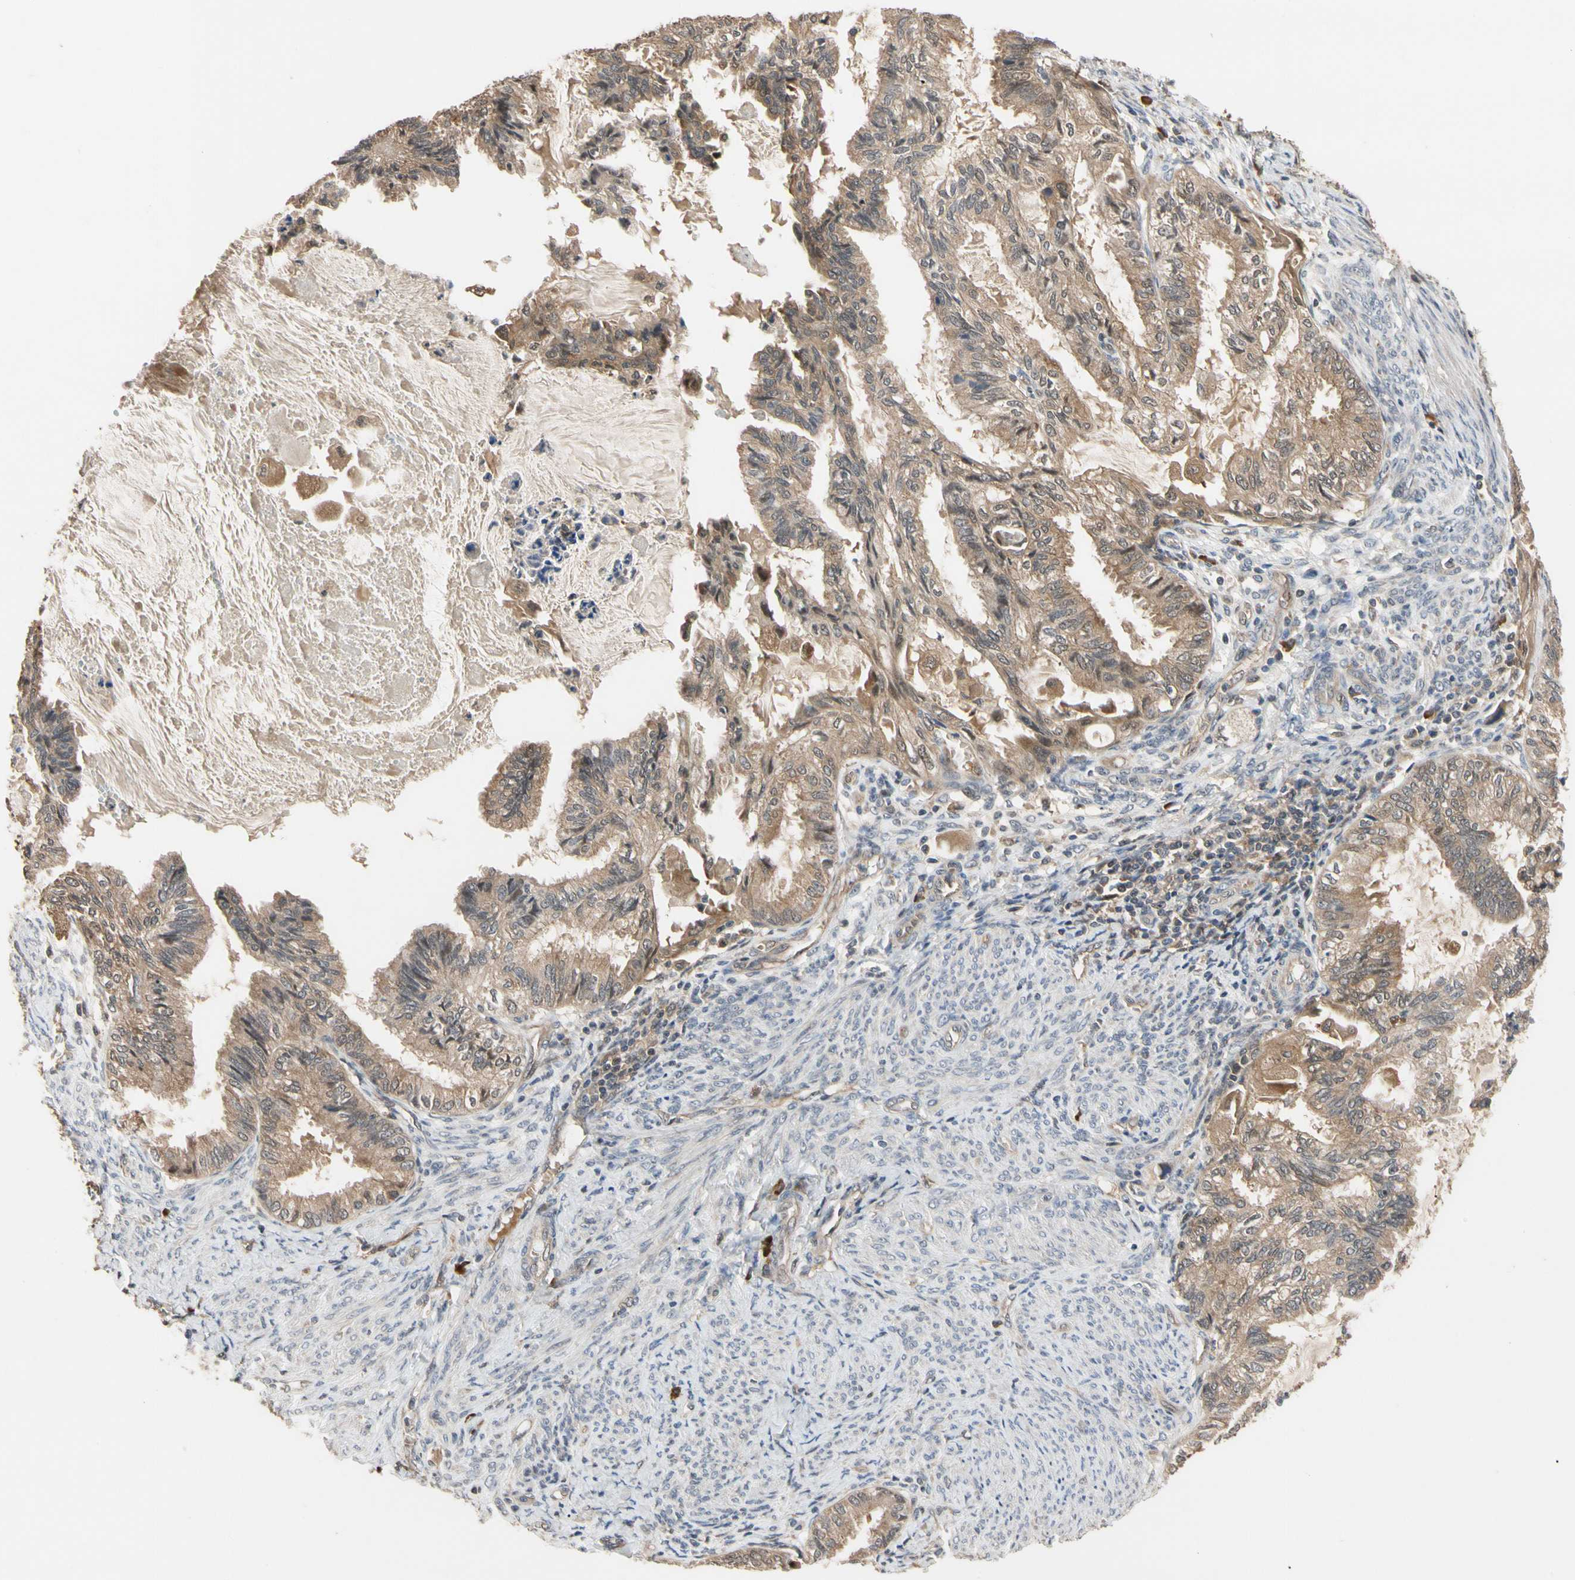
{"staining": {"intensity": "moderate", "quantity": ">75%", "location": "cytoplasmic/membranous"}, "tissue": "cervical cancer", "cell_type": "Tumor cells", "image_type": "cancer", "snomed": [{"axis": "morphology", "description": "Normal tissue, NOS"}, {"axis": "morphology", "description": "Adenocarcinoma, NOS"}, {"axis": "topography", "description": "Cervix"}, {"axis": "topography", "description": "Endometrium"}], "caption": "This image reveals immunohistochemistry staining of cervical cancer, with medium moderate cytoplasmic/membranous expression in approximately >75% of tumor cells.", "gene": "CYTIP", "patient": {"sex": "female", "age": 86}}